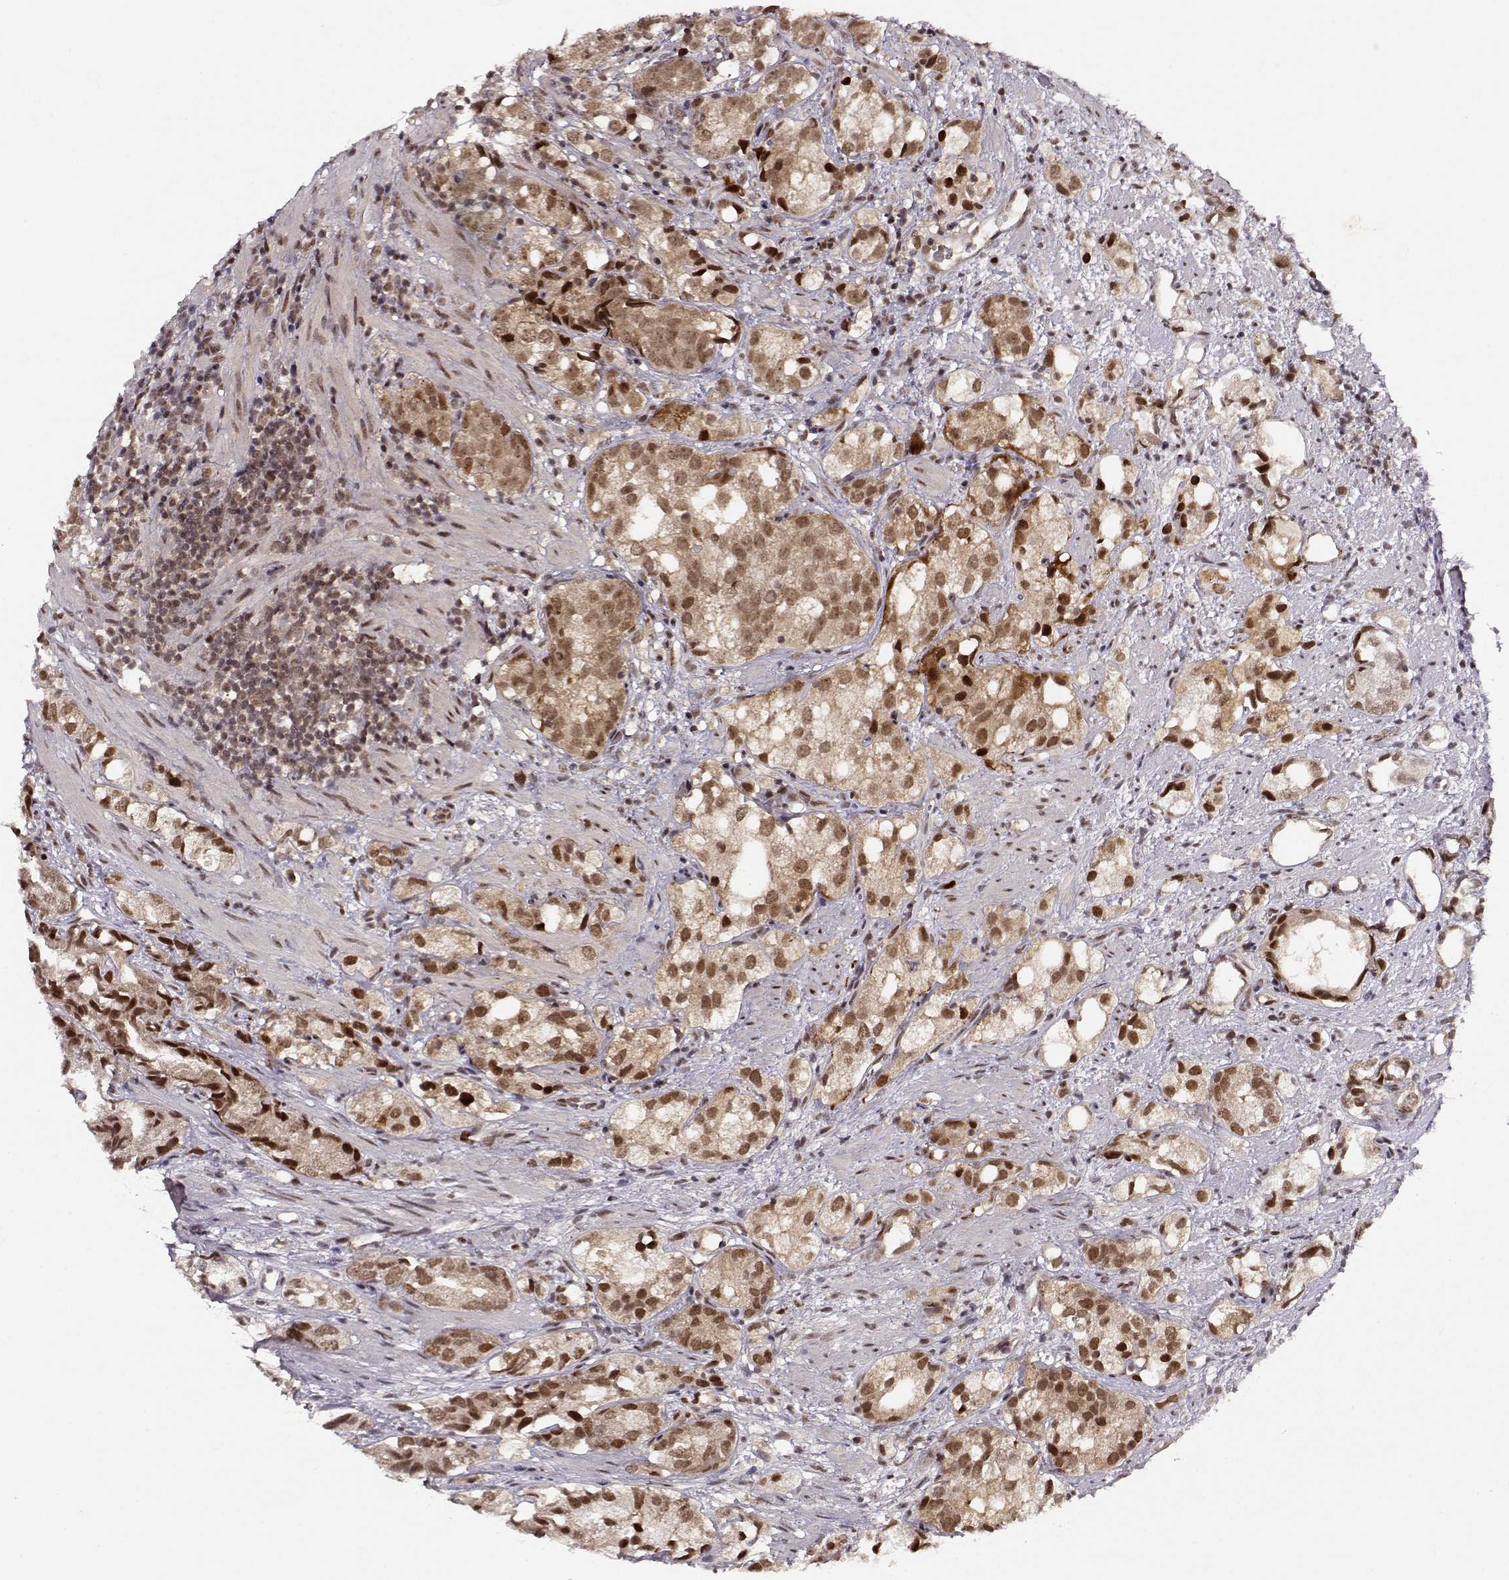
{"staining": {"intensity": "strong", "quantity": "25%-75%", "location": "cytoplasmic/membranous,nuclear"}, "tissue": "prostate cancer", "cell_type": "Tumor cells", "image_type": "cancer", "snomed": [{"axis": "morphology", "description": "Adenocarcinoma, High grade"}, {"axis": "topography", "description": "Prostate"}], "caption": "Prostate high-grade adenocarcinoma stained with DAB immunohistochemistry (IHC) exhibits high levels of strong cytoplasmic/membranous and nuclear expression in approximately 25%-75% of tumor cells.", "gene": "CSNK2A1", "patient": {"sex": "male", "age": 82}}